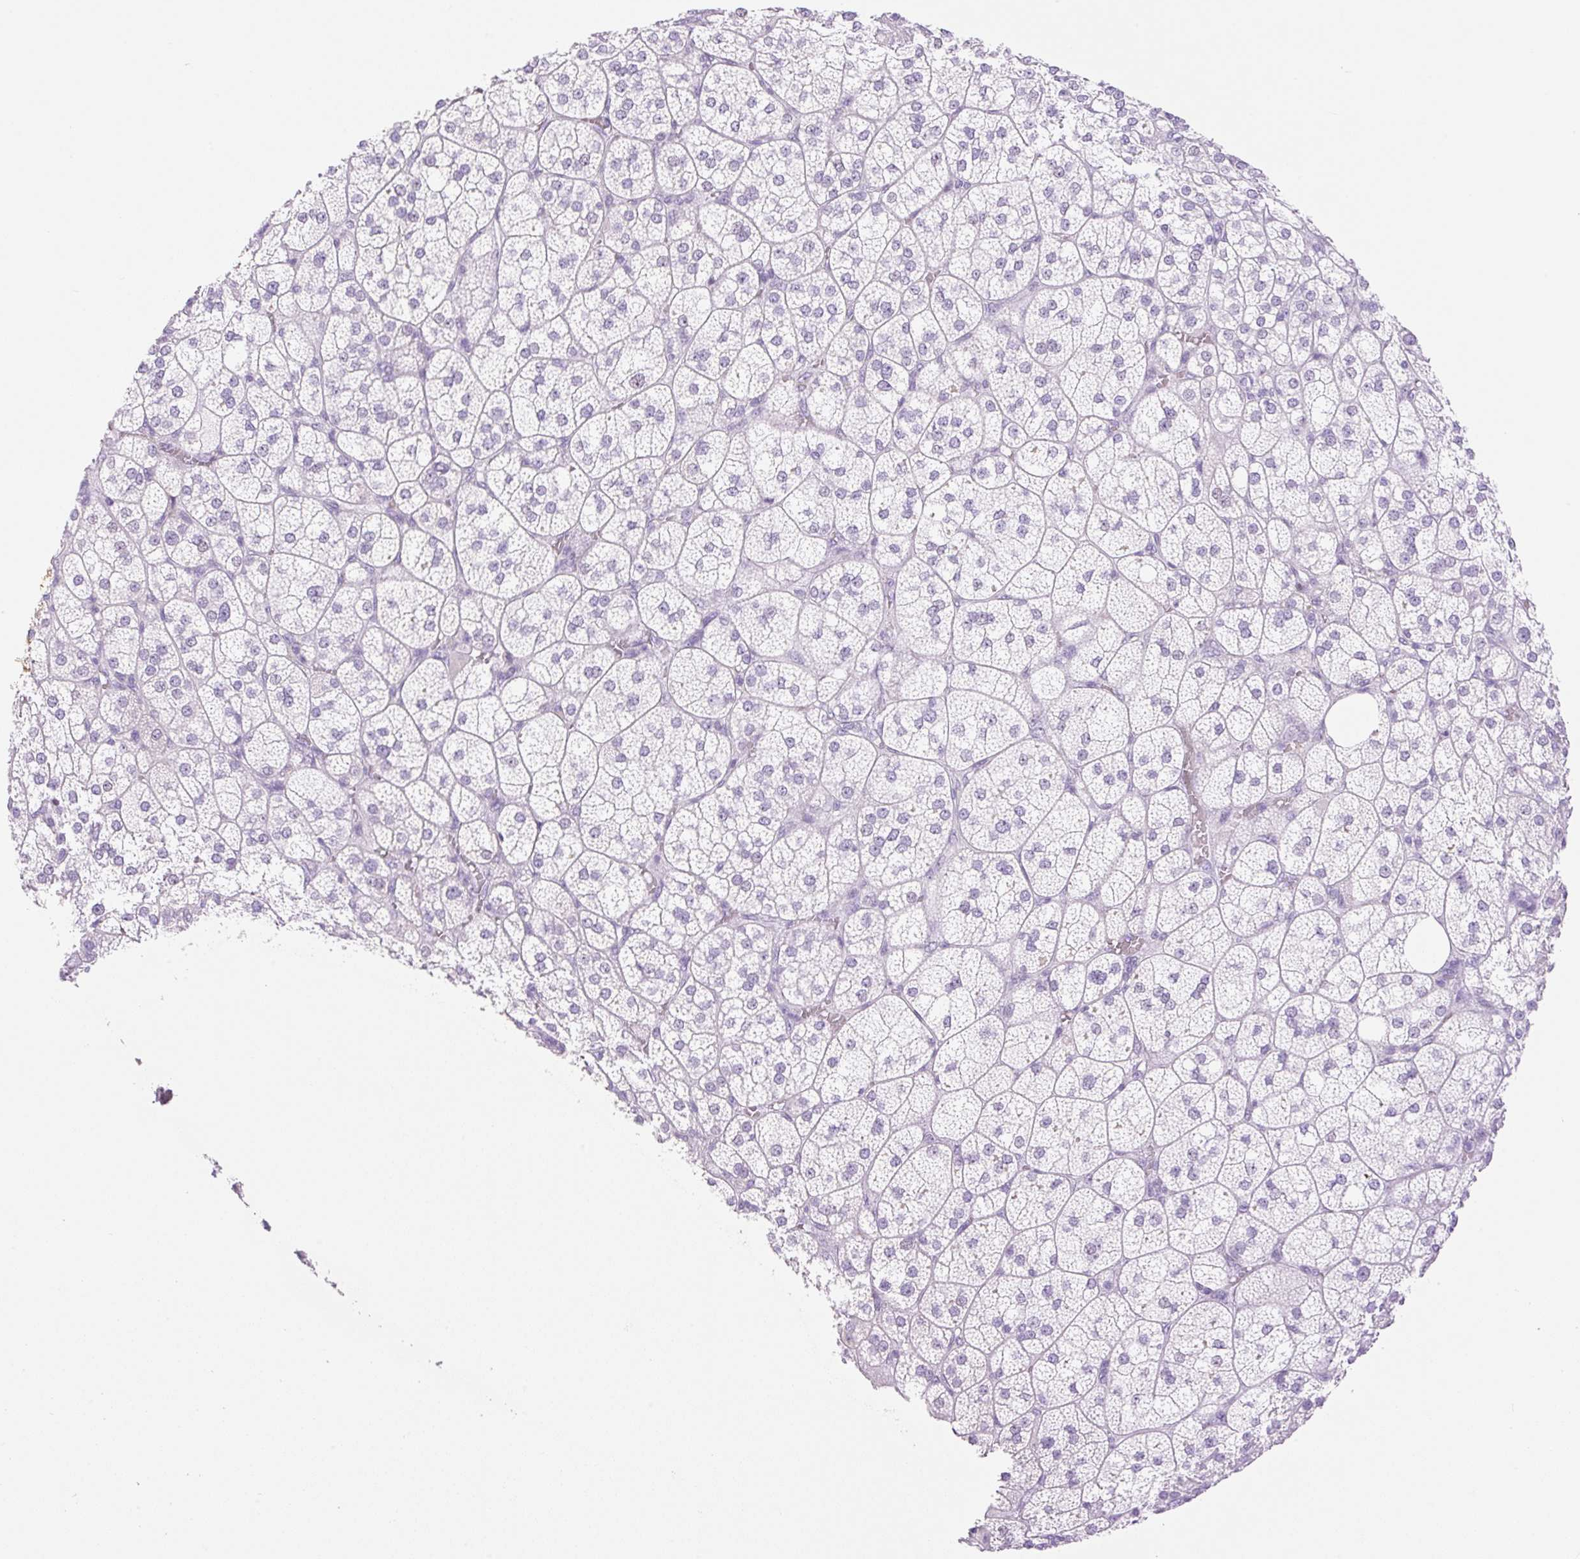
{"staining": {"intensity": "negative", "quantity": "none", "location": "none"}, "tissue": "adrenal gland", "cell_type": "Glandular cells", "image_type": "normal", "snomed": [{"axis": "morphology", "description": "Normal tissue, NOS"}, {"axis": "topography", "description": "Adrenal gland"}], "caption": "Normal adrenal gland was stained to show a protein in brown. There is no significant positivity in glandular cells. (DAB immunohistochemistry (IHC) visualized using brightfield microscopy, high magnification).", "gene": "SP140L", "patient": {"sex": "female", "age": 60}}